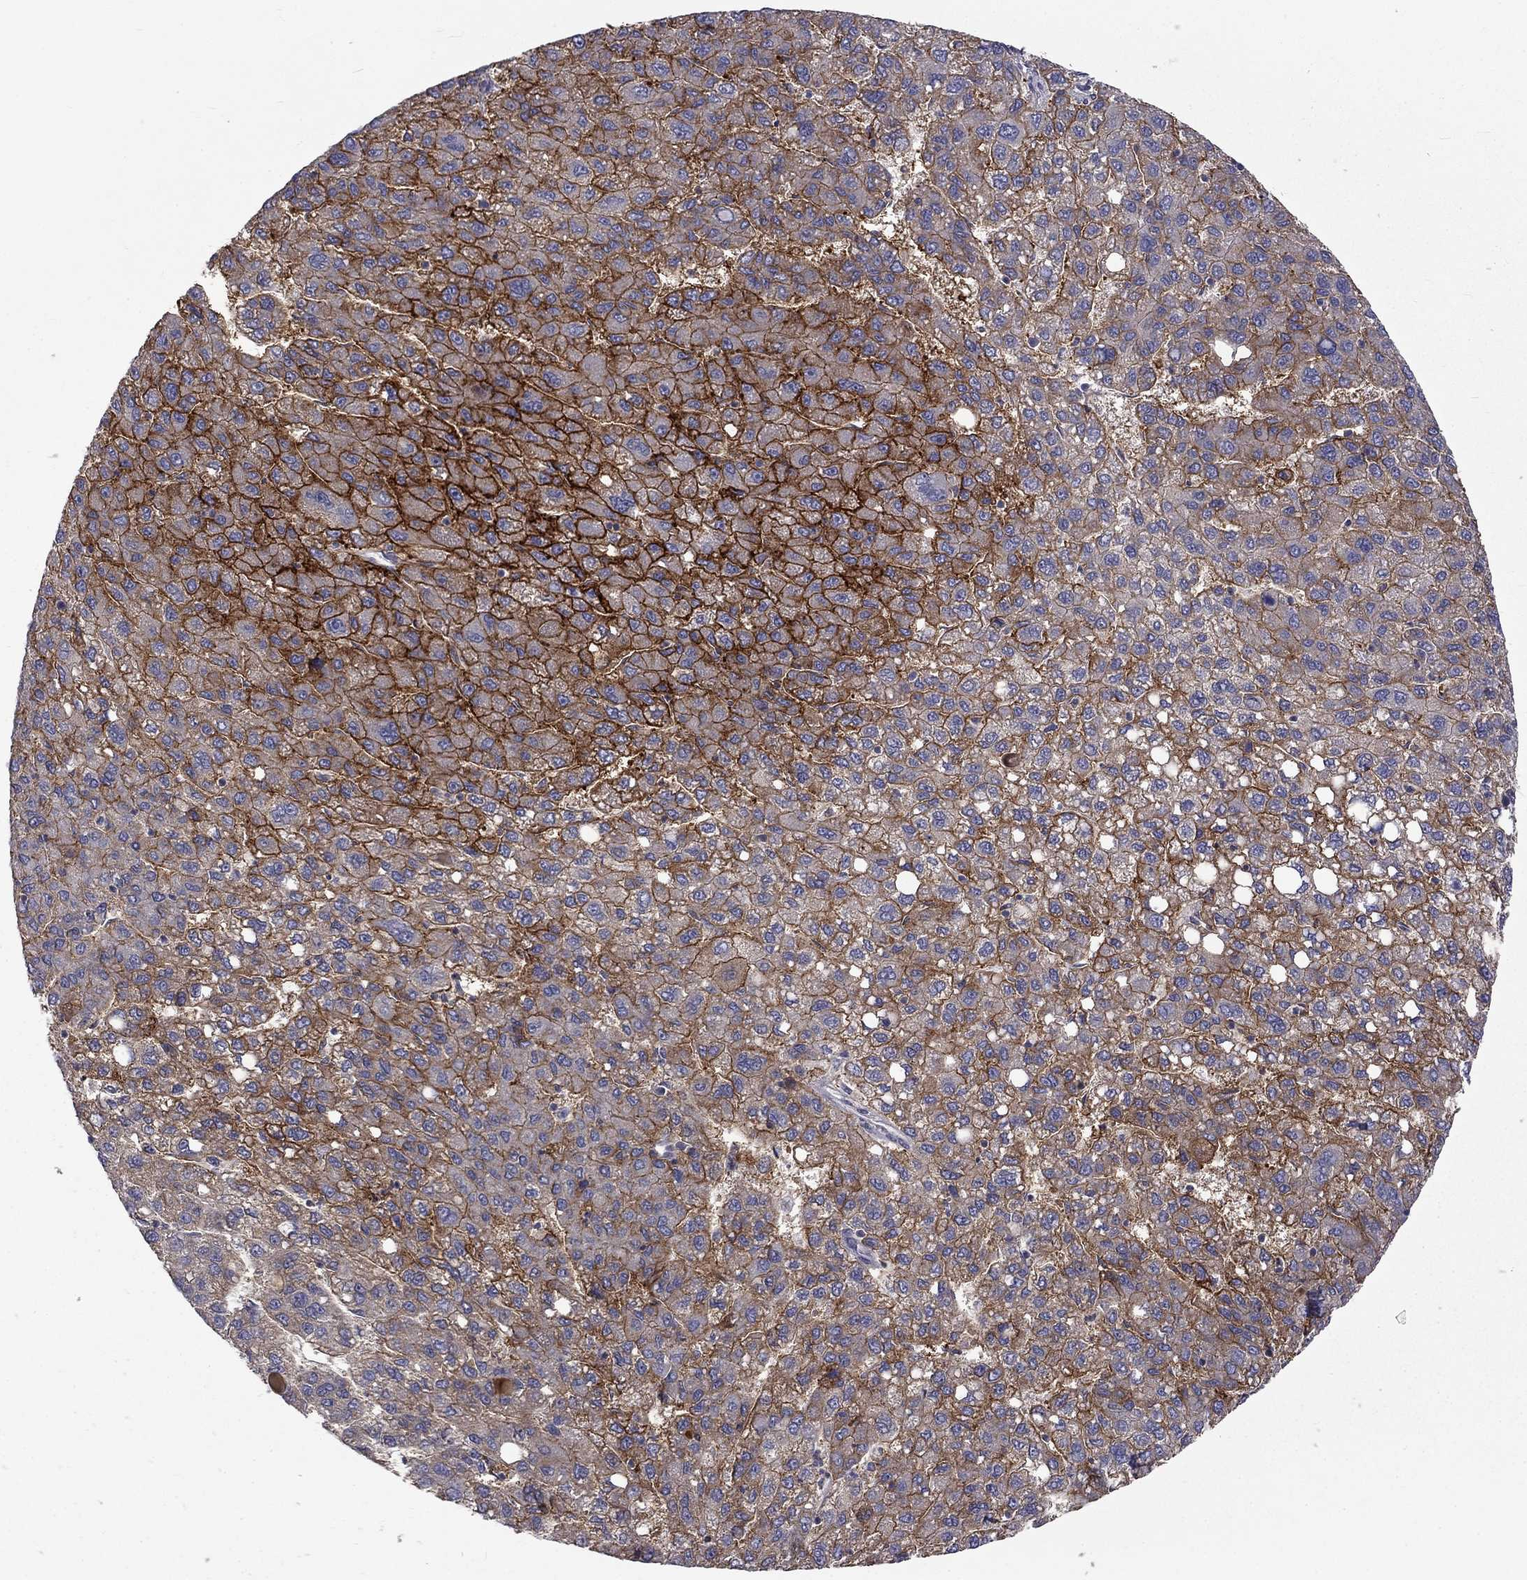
{"staining": {"intensity": "strong", "quantity": "25%-75%", "location": "cytoplasmic/membranous"}, "tissue": "liver cancer", "cell_type": "Tumor cells", "image_type": "cancer", "snomed": [{"axis": "morphology", "description": "Carcinoma, Hepatocellular, NOS"}, {"axis": "topography", "description": "Liver"}], "caption": "This micrograph displays immunohistochemistry staining of human hepatocellular carcinoma (liver), with high strong cytoplasmic/membranous staining in approximately 25%-75% of tumor cells.", "gene": "SLC39A14", "patient": {"sex": "female", "age": 82}}